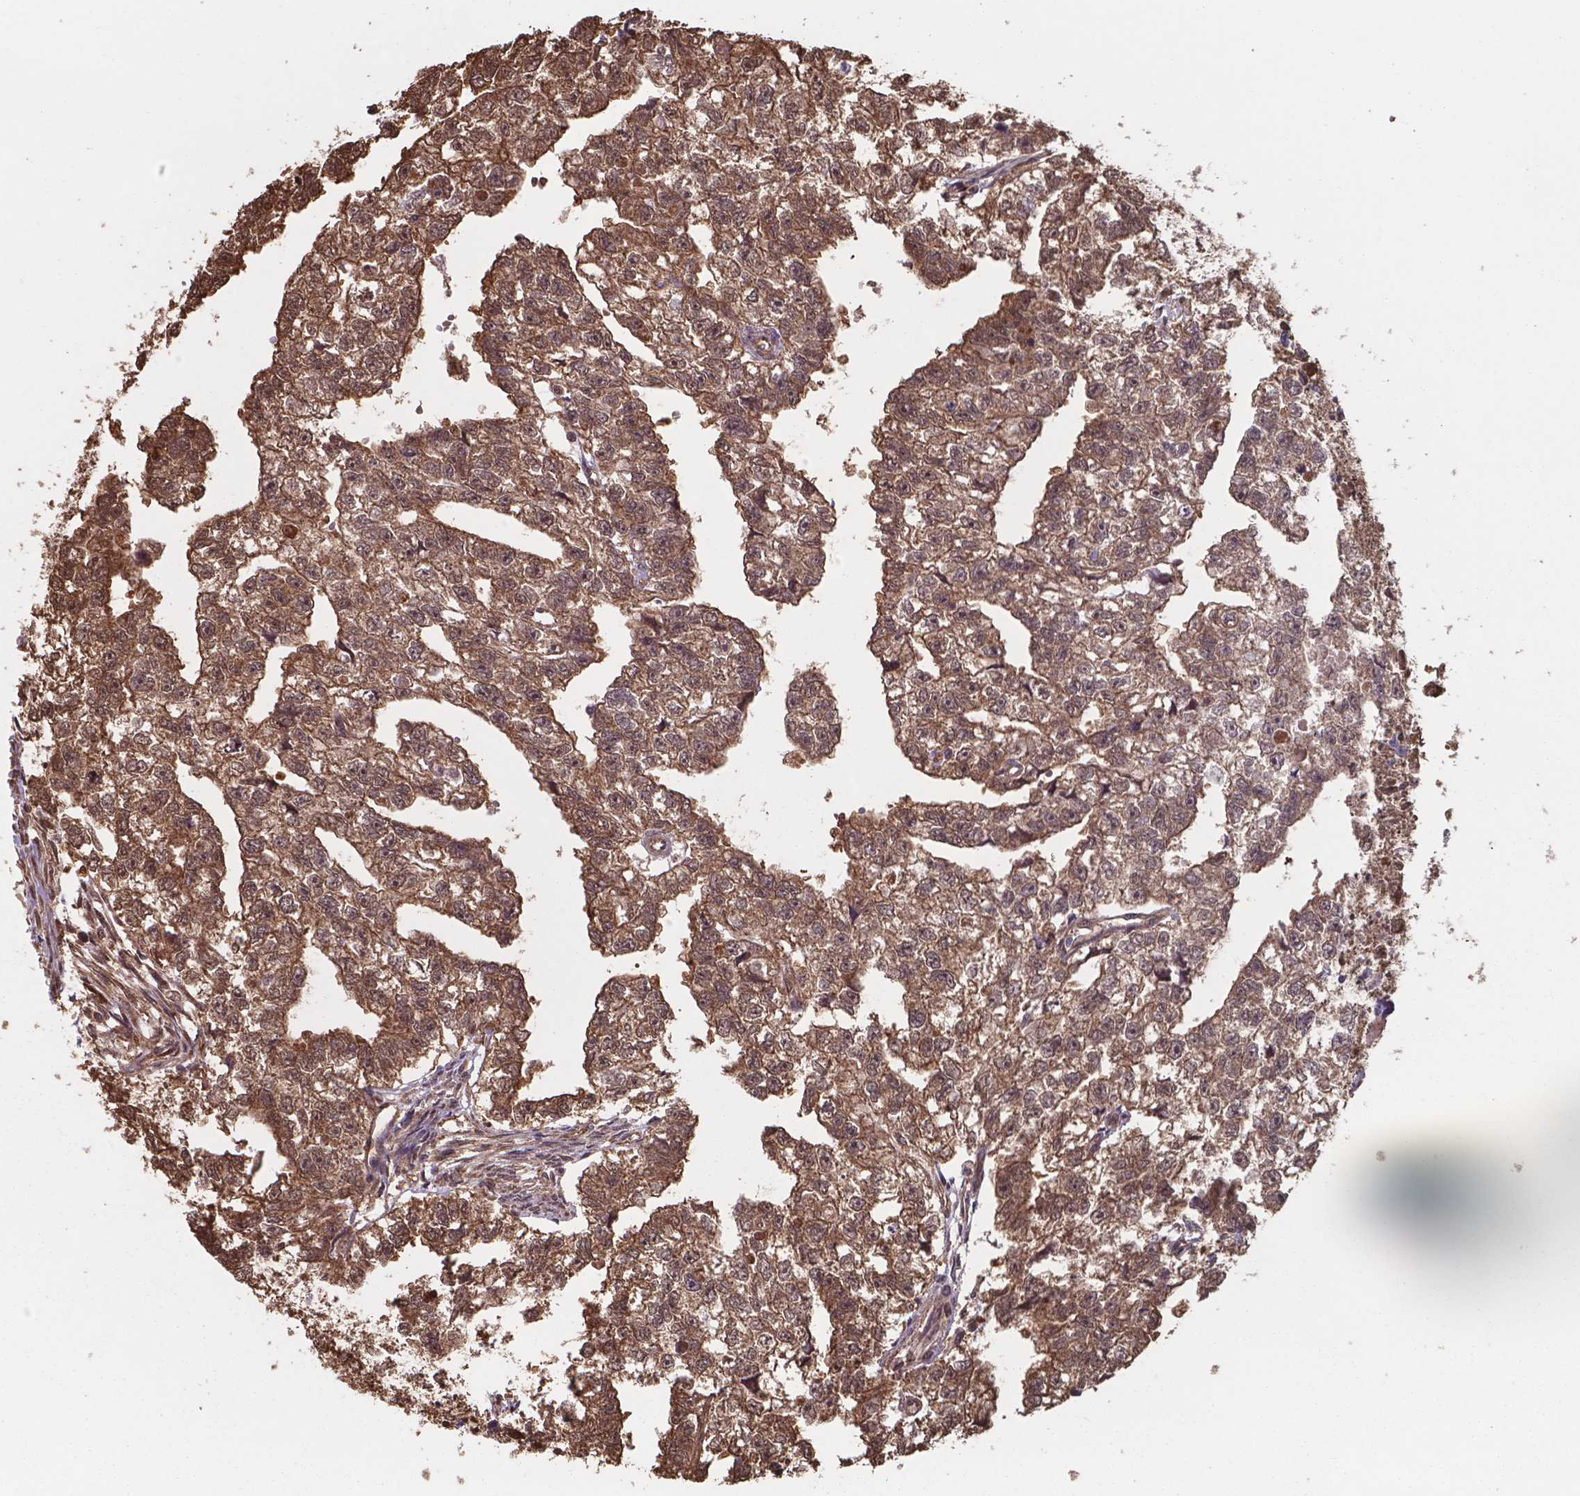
{"staining": {"intensity": "moderate", "quantity": ">75%", "location": "cytoplasmic/membranous,nuclear"}, "tissue": "testis cancer", "cell_type": "Tumor cells", "image_type": "cancer", "snomed": [{"axis": "morphology", "description": "Carcinoma, Embryonal, NOS"}, {"axis": "morphology", "description": "Teratoma, malignant, NOS"}, {"axis": "topography", "description": "Testis"}], "caption": "DAB immunohistochemical staining of human testis teratoma (malignant) reveals moderate cytoplasmic/membranous and nuclear protein positivity in approximately >75% of tumor cells. (Brightfield microscopy of DAB IHC at high magnification).", "gene": "CHP2", "patient": {"sex": "male", "age": 44}}